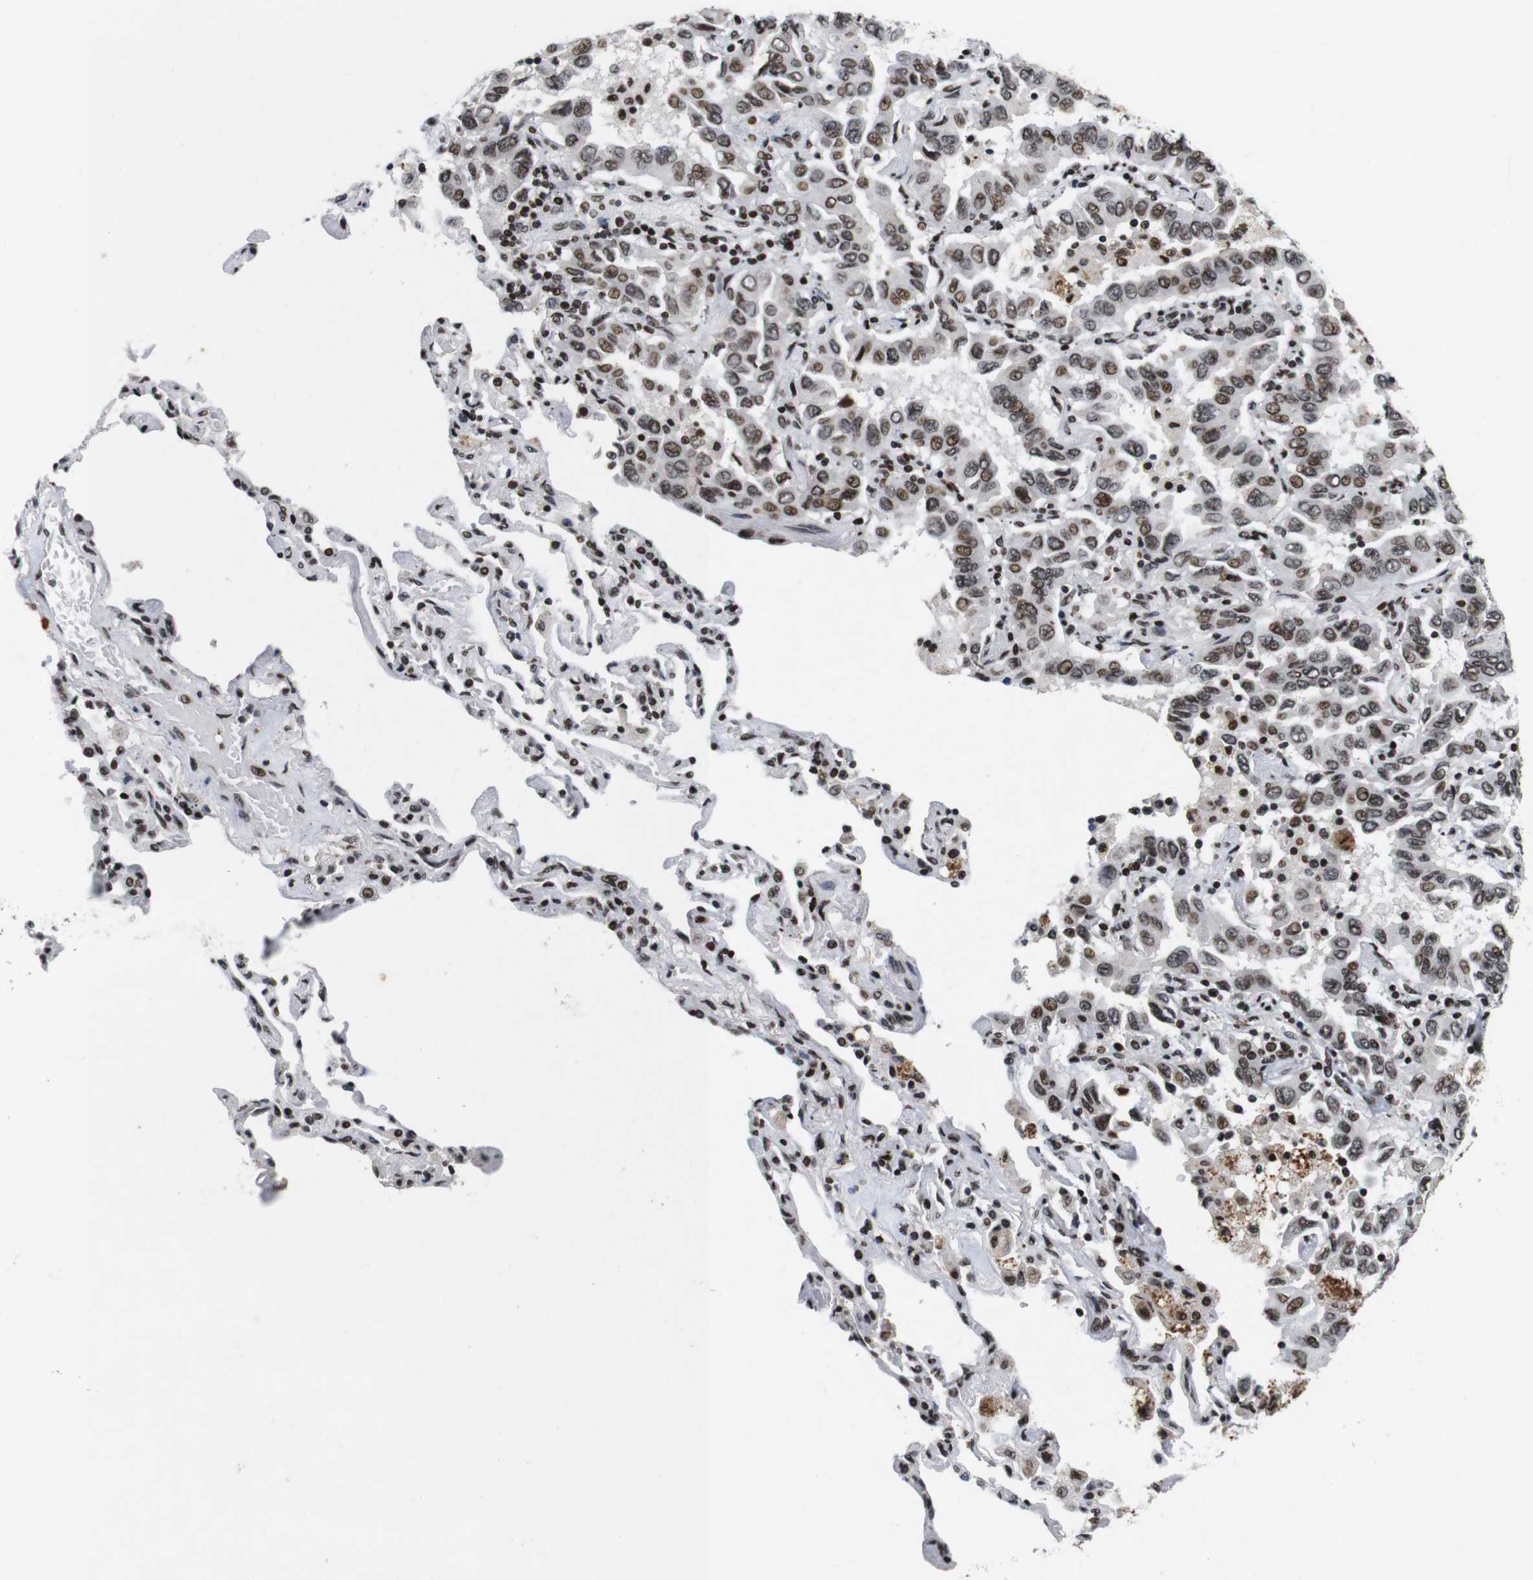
{"staining": {"intensity": "moderate", "quantity": ">75%", "location": "nuclear"}, "tissue": "lung cancer", "cell_type": "Tumor cells", "image_type": "cancer", "snomed": [{"axis": "morphology", "description": "Adenocarcinoma, NOS"}, {"axis": "topography", "description": "Lung"}], "caption": "IHC of human lung adenocarcinoma reveals medium levels of moderate nuclear staining in approximately >75% of tumor cells. The staining was performed using DAB, with brown indicating positive protein expression. Nuclei are stained blue with hematoxylin.", "gene": "MAGEH1", "patient": {"sex": "male", "age": 64}}